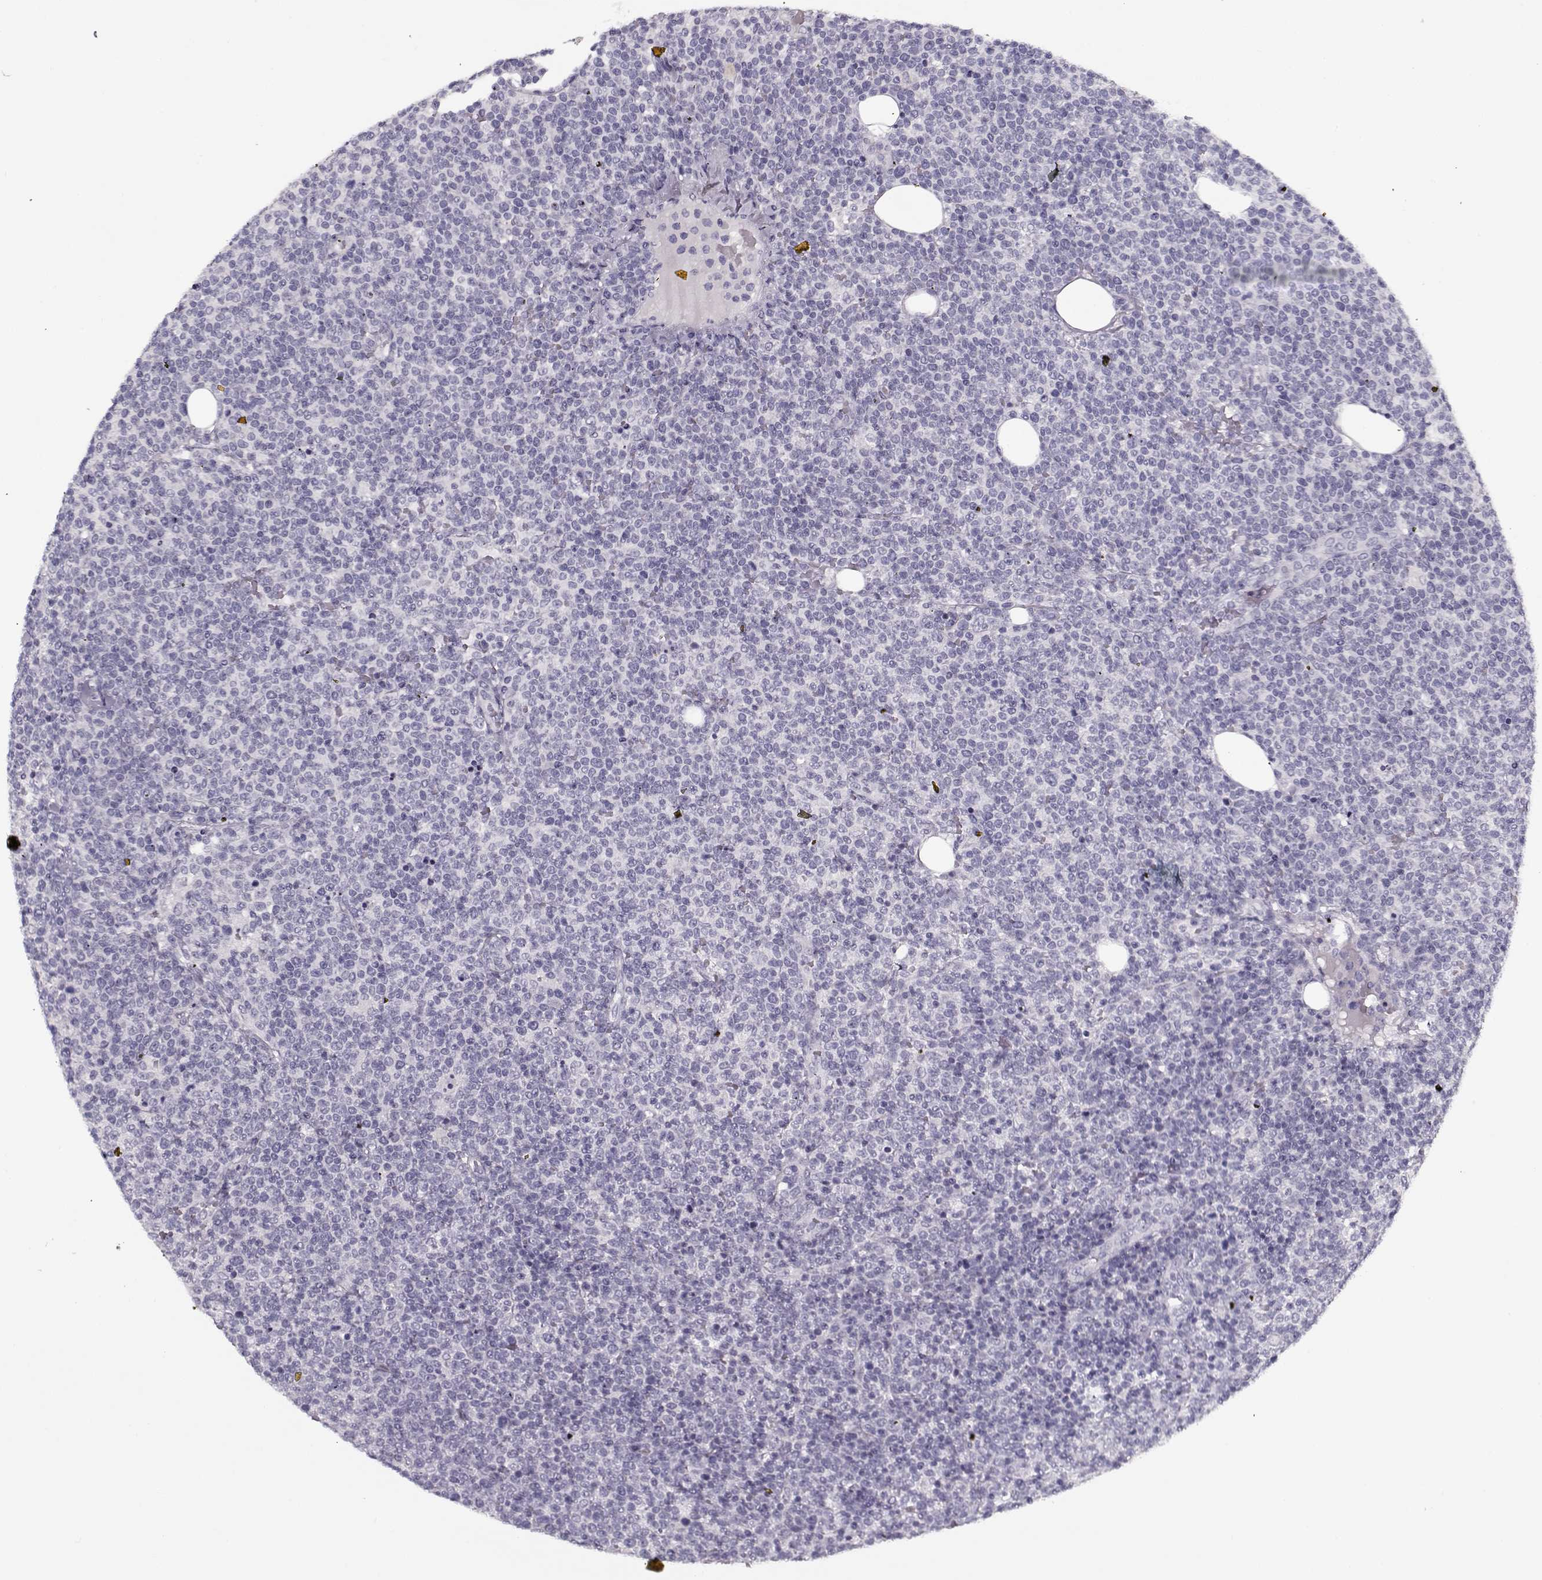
{"staining": {"intensity": "negative", "quantity": "none", "location": "none"}, "tissue": "lymphoma", "cell_type": "Tumor cells", "image_type": "cancer", "snomed": [{"axis": "morphology", "description": "Malignant lymphoma, non-Hodgkin's type, High grade"}, {"axis": "topography", "description": "Lymph node"}], "caption": "High power microscopy image of an immunohistochemistry (IHC) photomicrograph of lymphoma, revealing no significant expression in tumor cells.", "gene": "PNMT", "patient": {"sex": "male", "age": 61}}